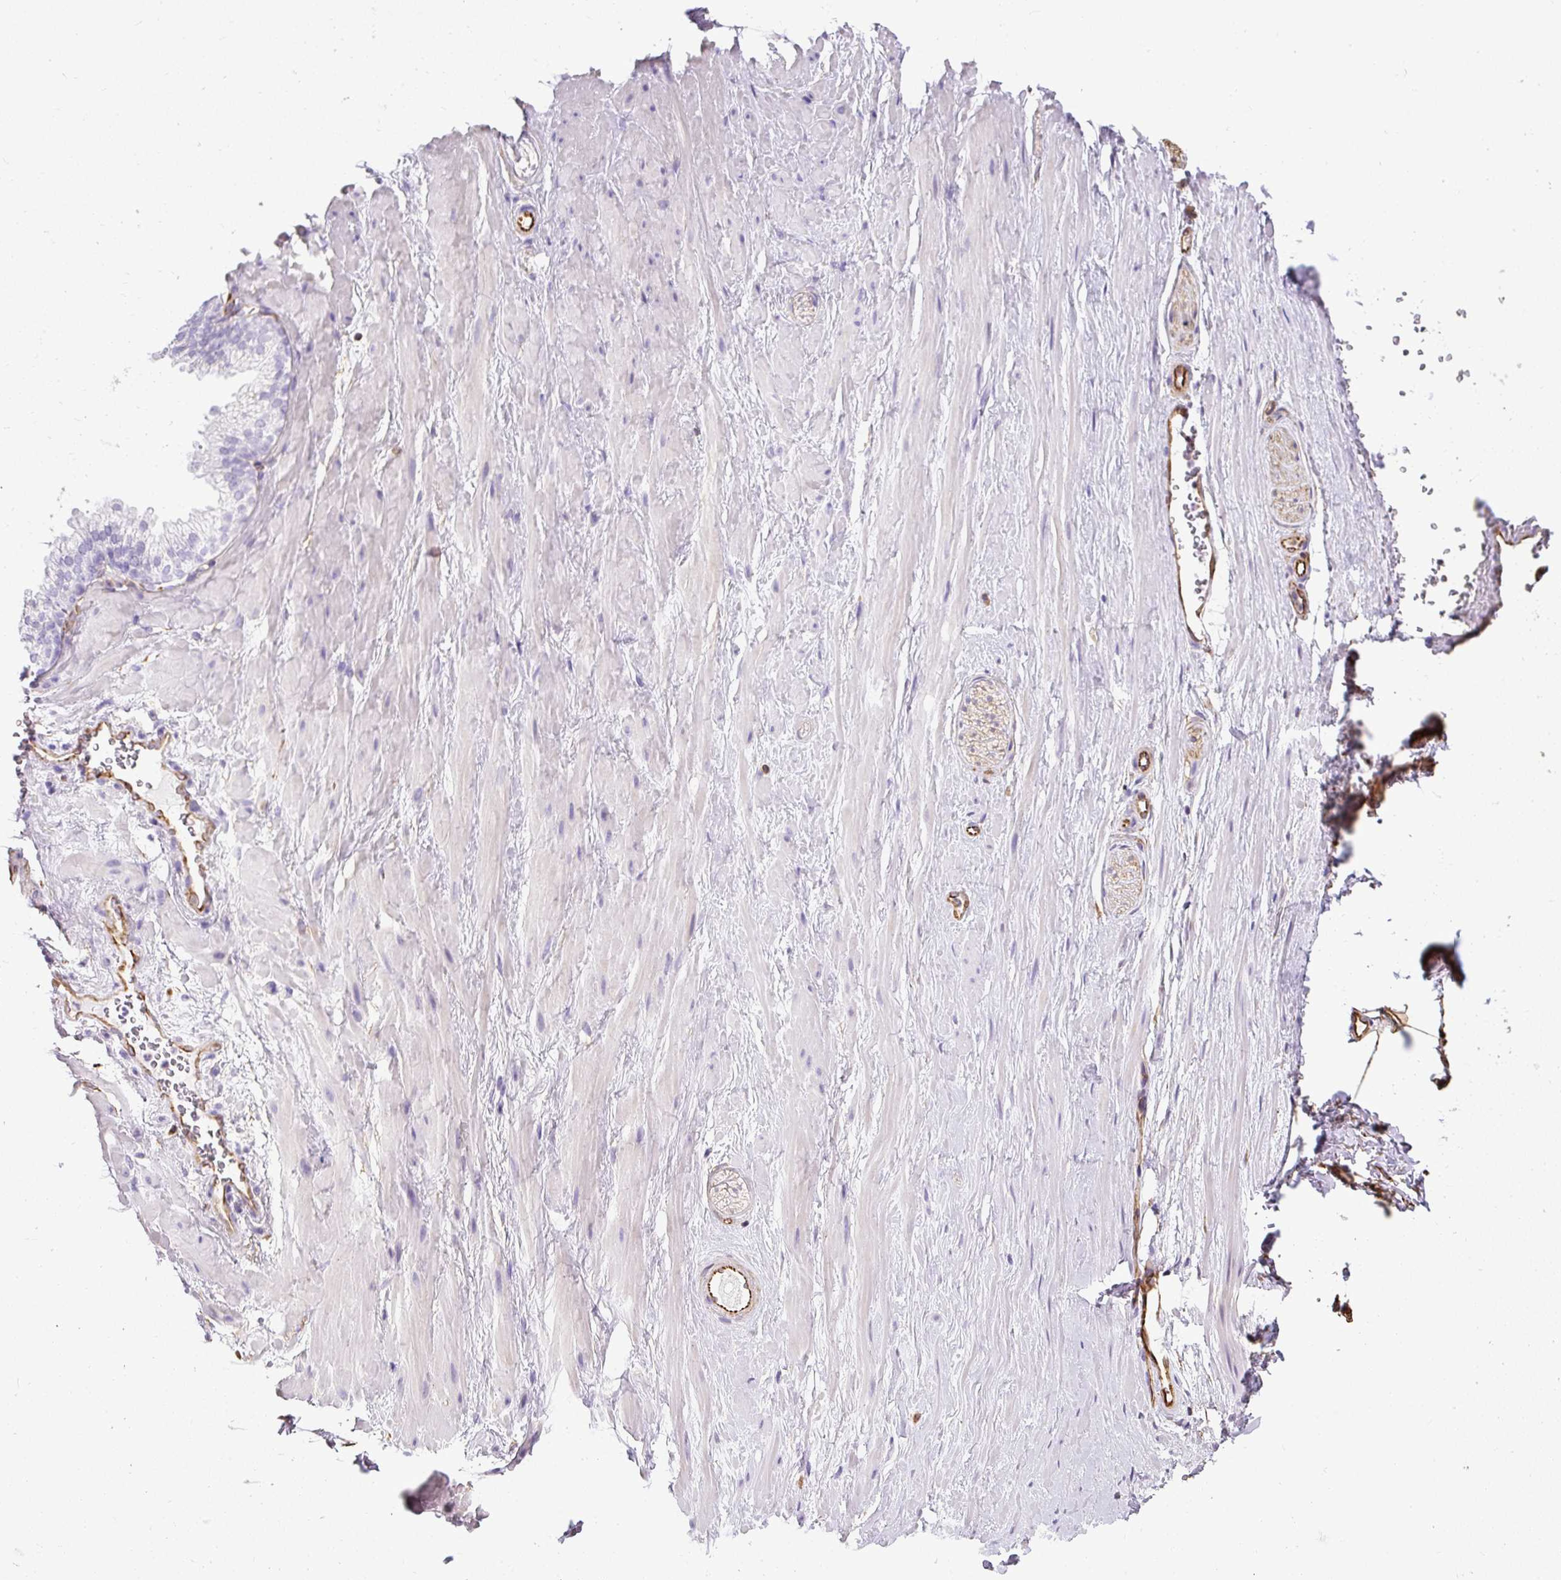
{"staining": {"intensity": "negative", "quantity": "none", "location": "none"}, "tissue": "soft tissue", "cell_type": "Fibroblasts", "image_type": "normal", "snomed": [{"axis": "morphology", "description": "Normal tissue, NOS"}, {"axis": "topography", "description": "Prostate"}, {"axis": "topography", "description": "Peripheral nerve tissue"}], "caption": "Immunohistochemistry (IHC) image of unremarkable soft tissue: soft tissue stained with DAB (3,3'-diaminobenzidine) demonstrates no significant protein staining in fibroblasts. (Stains: DAB (3,3'-diaminobenzidine) immunohistochemistry (IHC) with hematoxylin counter stain, Microscopy: brightfield microscopy at high magnification).", "gene": "PLS1", "patient": {"sex": "male", "age": 61}}